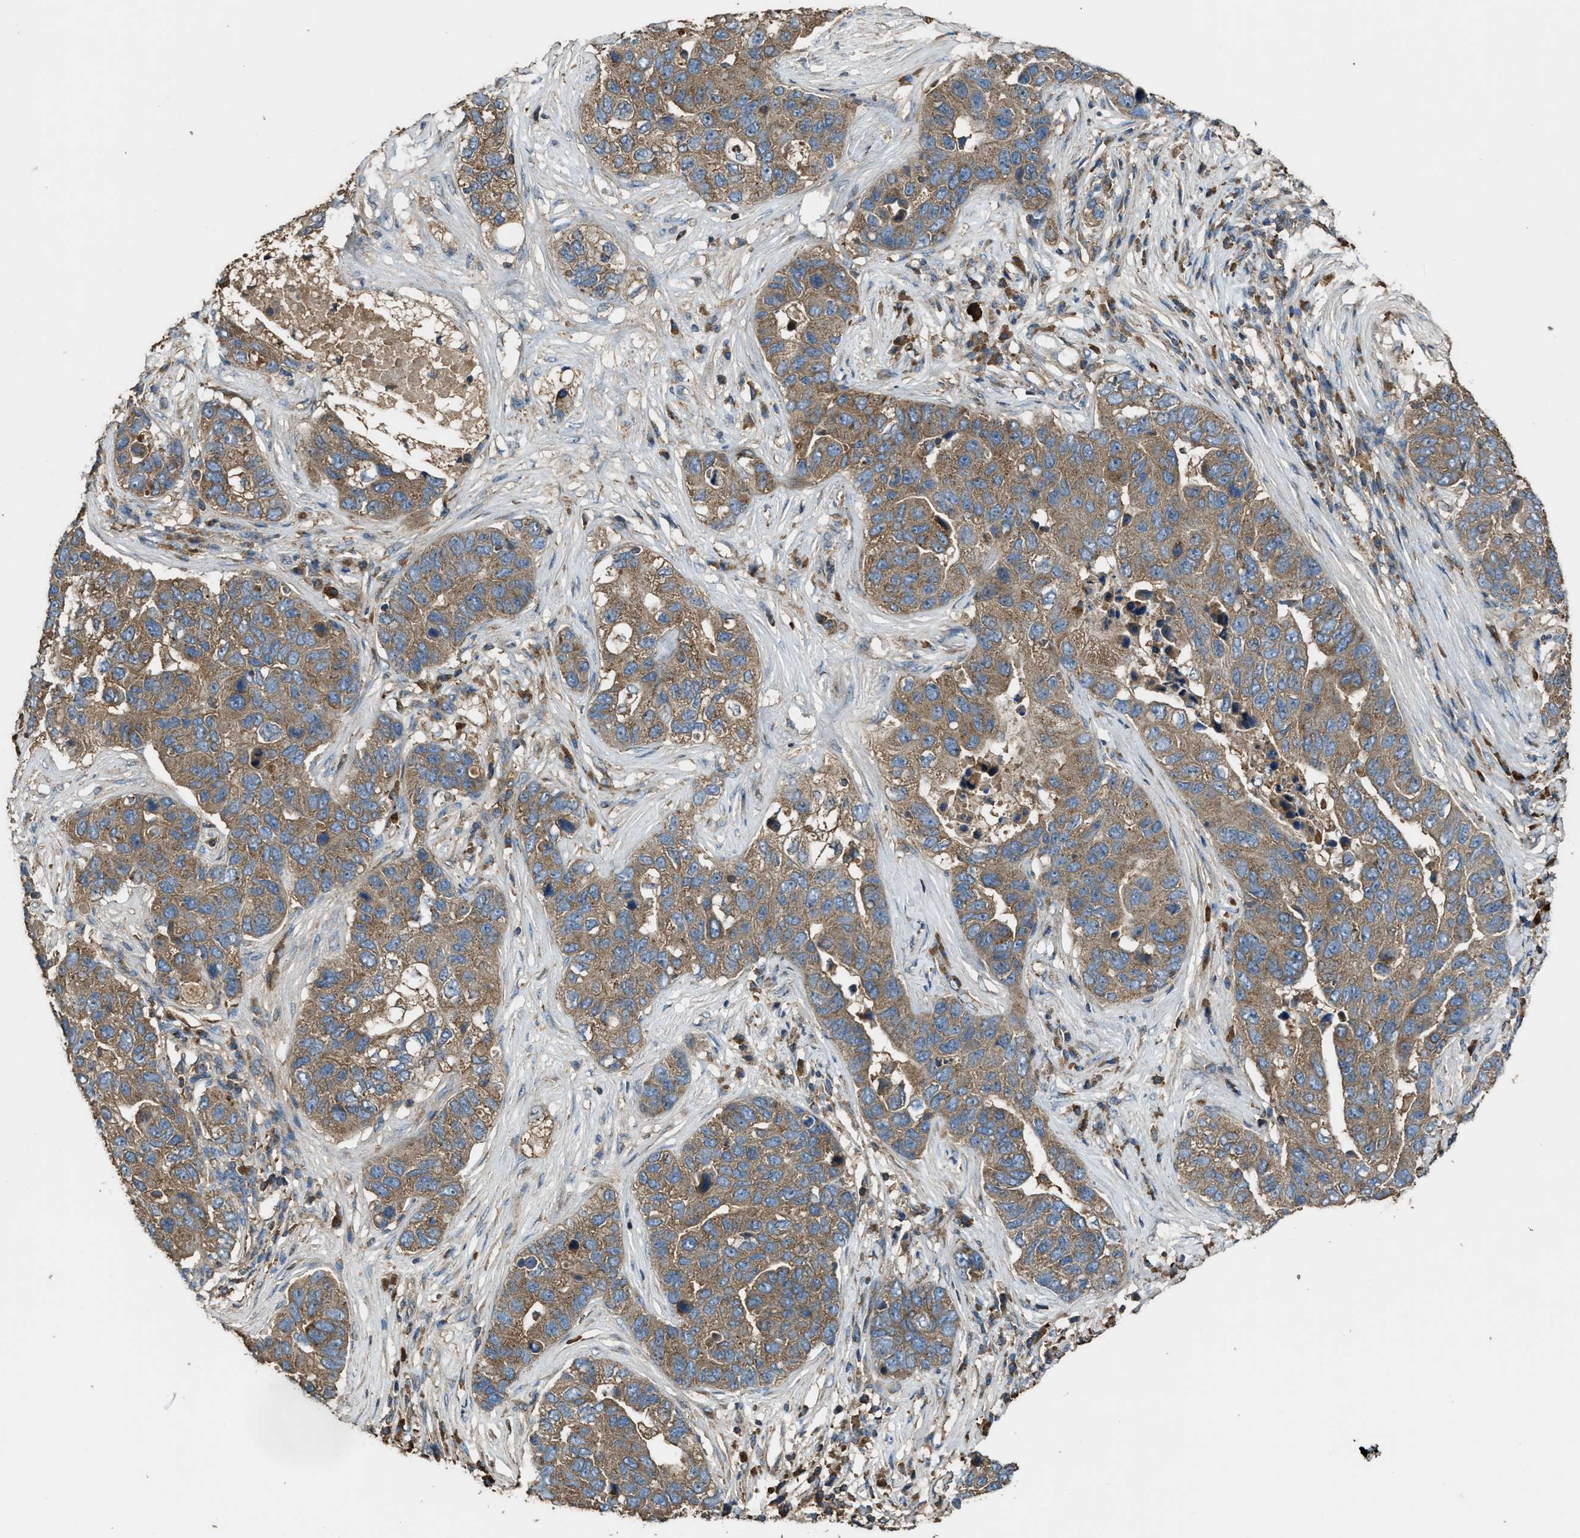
{"staining": {"intensity": "moderate", "quantity": ">75%", "location": "cytoplasmic/membranous"}, "tissue": "pancreatic cancer", "cell_type": "Tumor cells", "image_type": "cancer", "snomed": [{"axis": "morphology", "description": "Adenocarcinoma, NOS"}, {"axis": "topography", "description": "Pancreas"}], "caption": "Immunohistochemistry (IHC) of human pancreatic cancer (adenocarcinoma) displays medium levels of moderate cytoplasmic/membranous staining in about >75% of tumor cells.", "gene": "MAP3K8", "patient": {"sex": "female", "age": 61}}